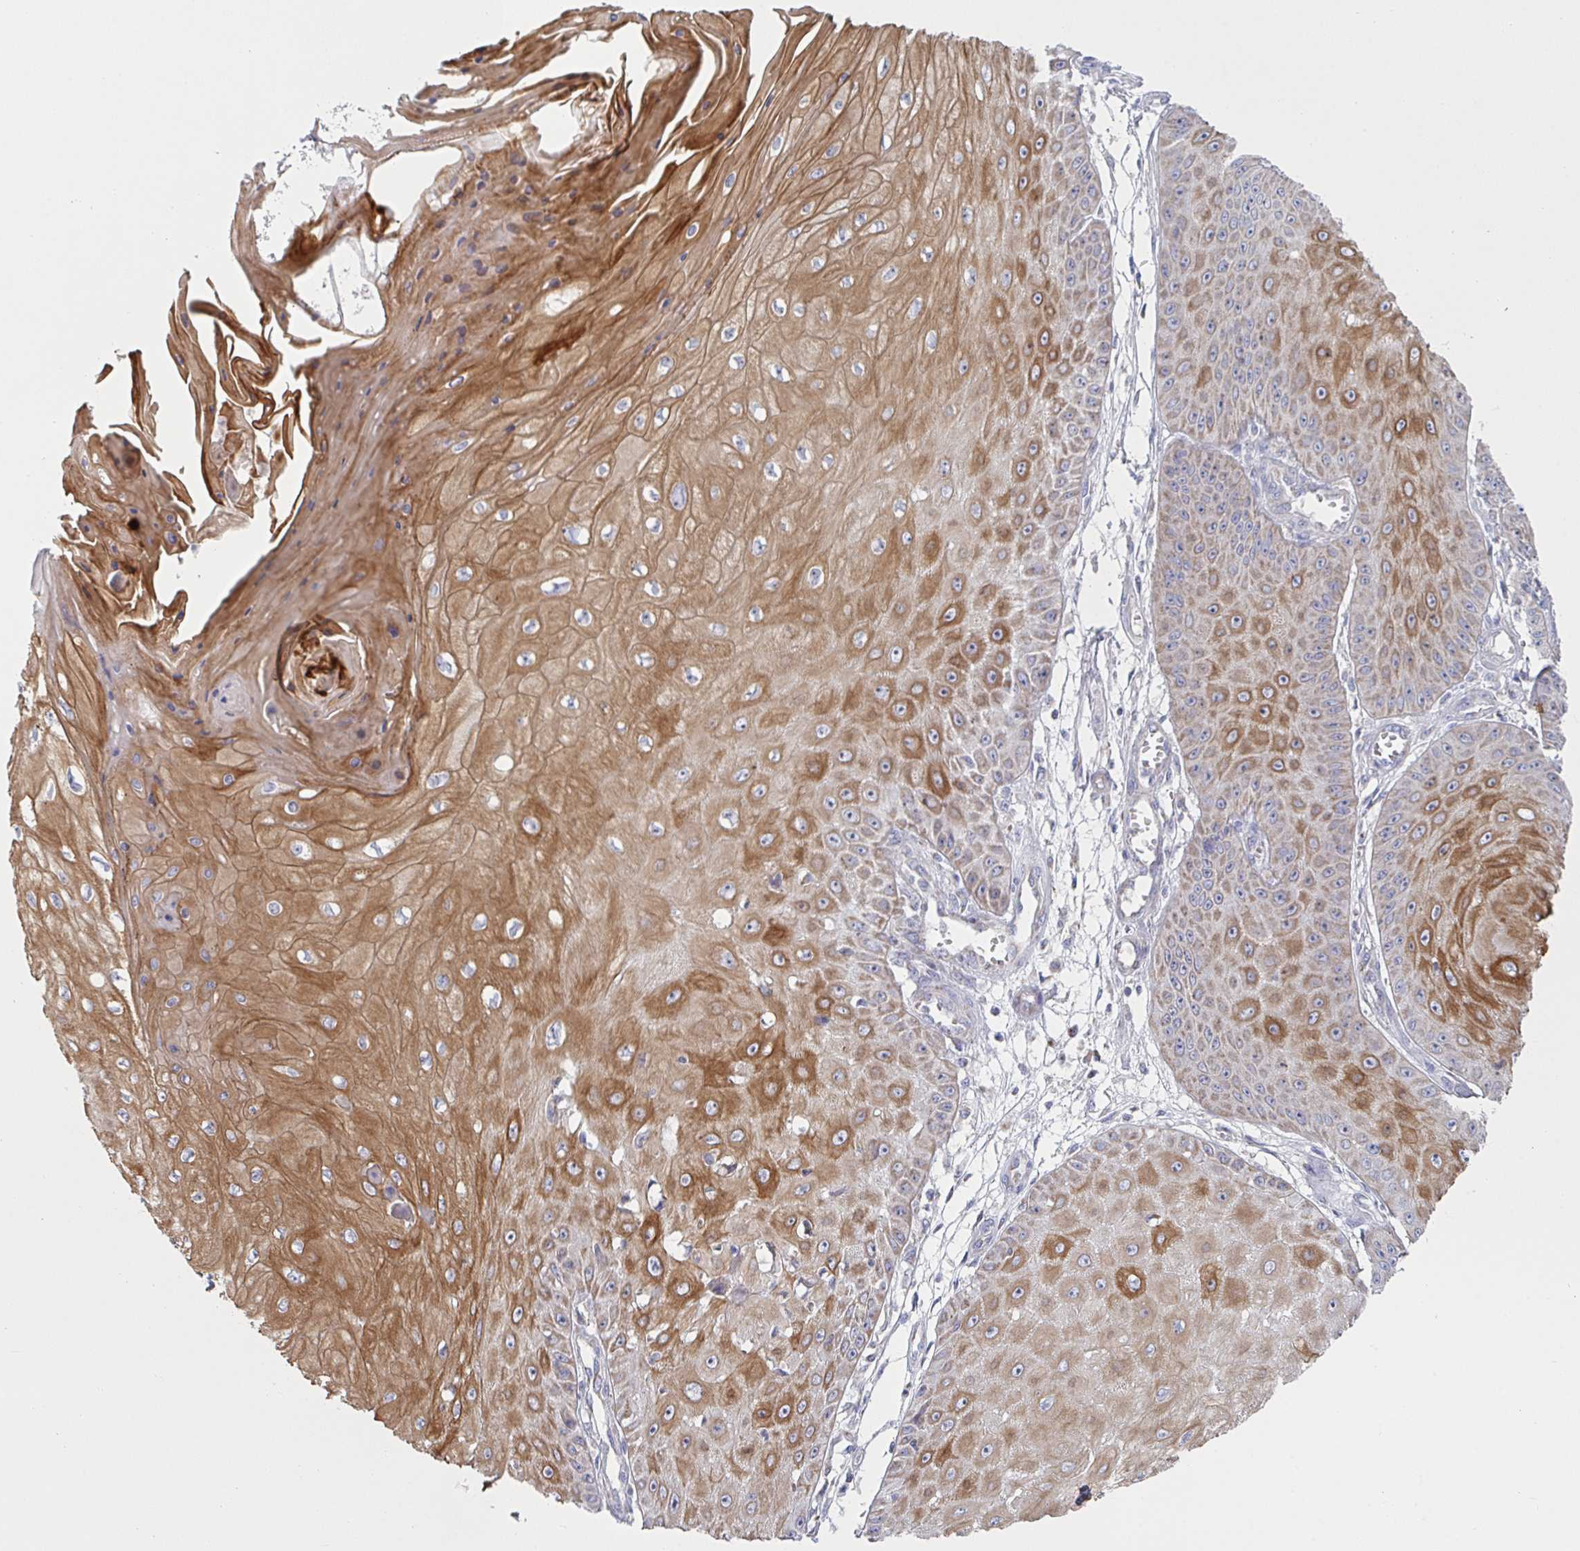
{"staining": {"intensity": "strong", "quantity": "25%-75%", "location": "cytoplasmic/membranous"}, "tissue": "skin cancer", "cell_type": "Tumor cells", "image_type": "cancer", "snomed": [{"axis": "morphology", "description": "Squamous cell carcinoma, NOS"}, {"axis": "topography", "description": "Skin"}], "caption": "Protein staining displays strong cytoplasmic/membranous staining in approximately 25%-75% of tumor cells in skin squamous cell carcinoma.", "gene": "NDUFA7", "patient": {"sex": "male", "age": 70}}